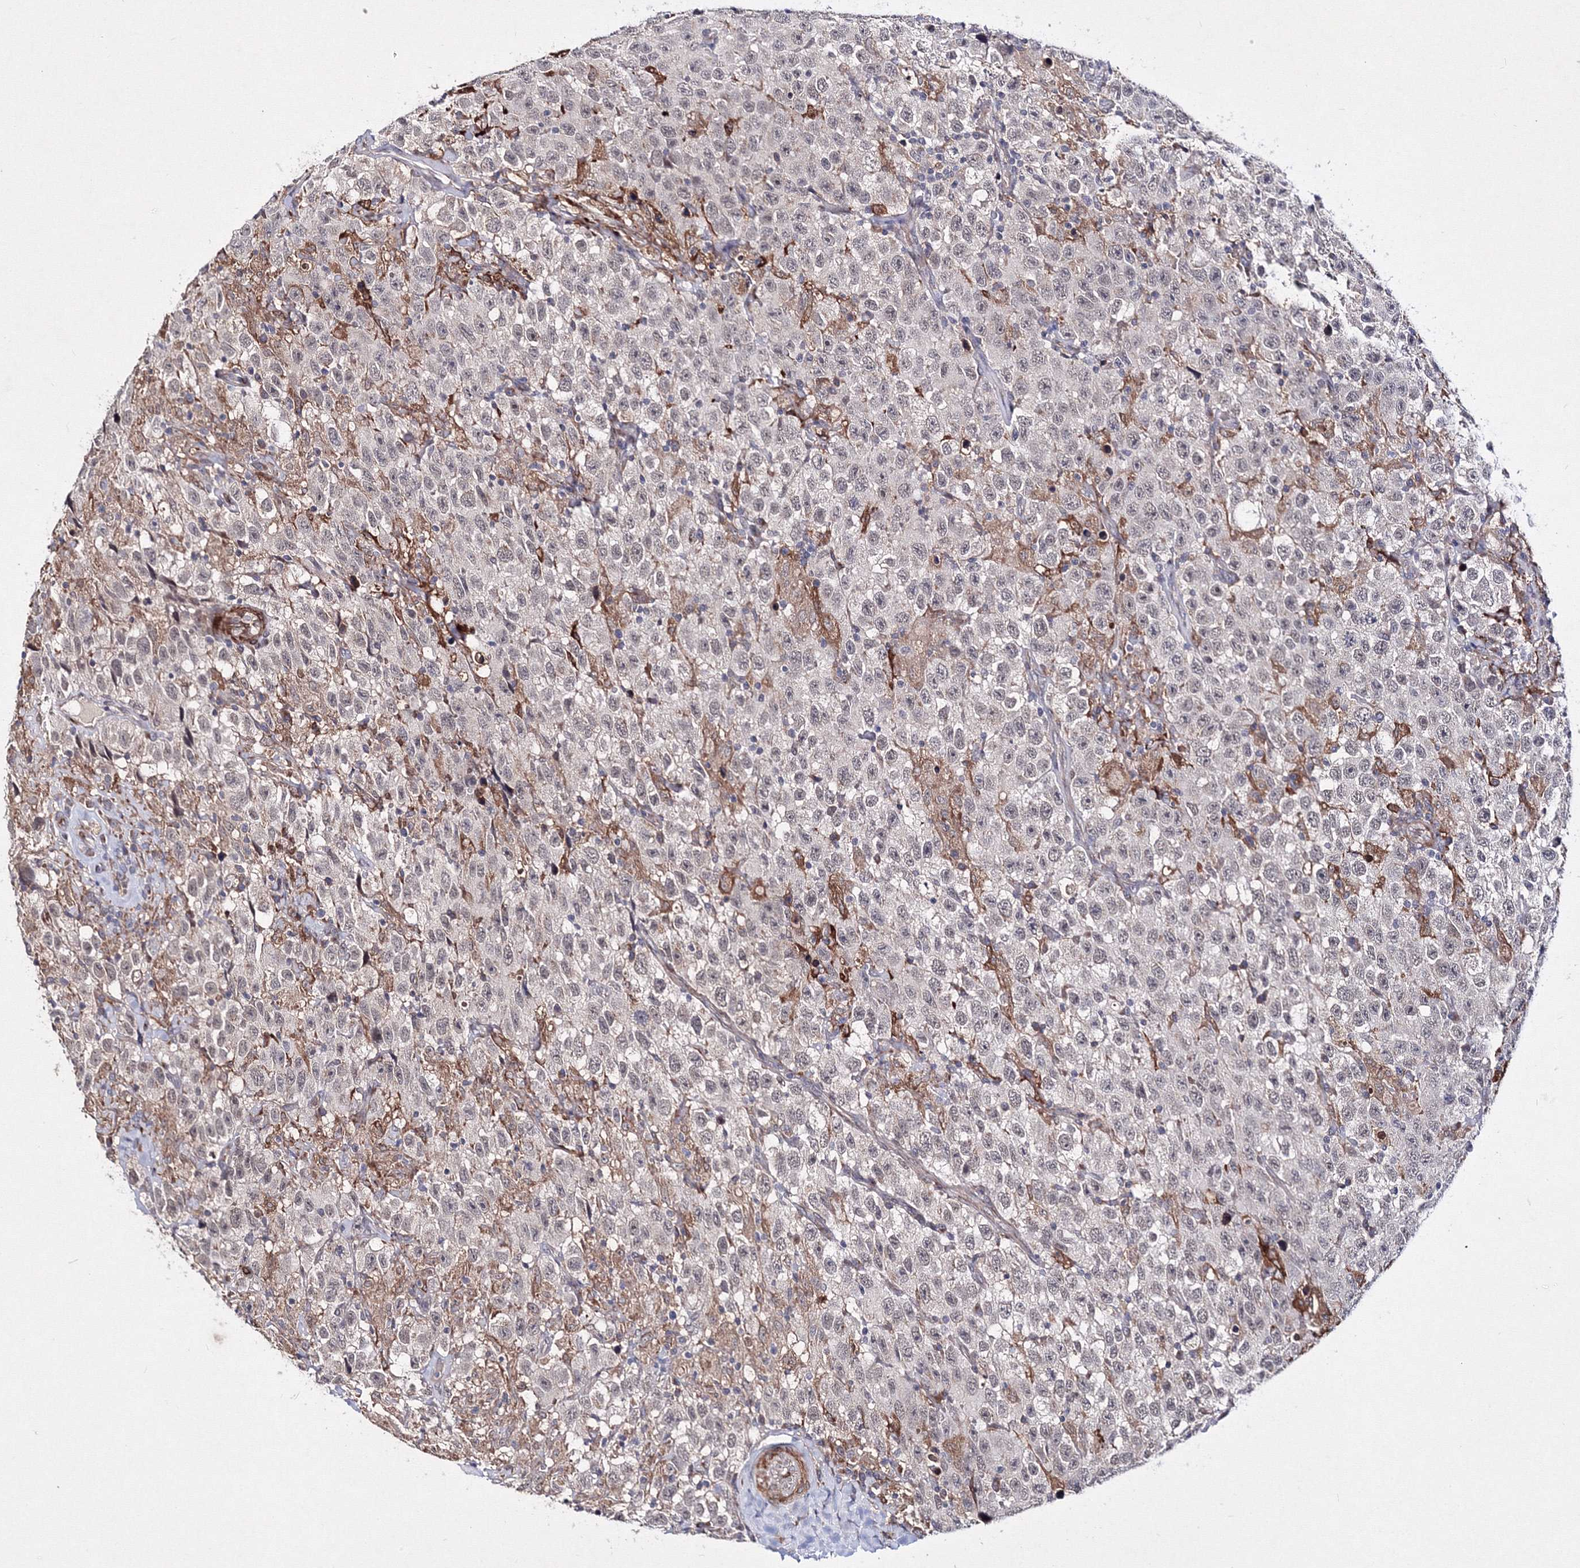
{"staining": {"intensity": "negative", "quantity": "none", "location": "none"}, "tissue": "testis cancer", "cell_type": "Tumor cells", "image_type": "cancer", "snomed": [{"axis": "morphology", "description": "Seminoma, NOS"}, {"axis": "topography", "description": "Testis"}], "caption": "Tumor cells show no significant expression in testis cancer (seminoma). Brightfield microscopy of immunohistochemistry stained with DAB (brown) and hematoxylin (blue), captured at high magnification.", "gene": "C11orf52", "patient": {"sex": "male", "age": 41}}